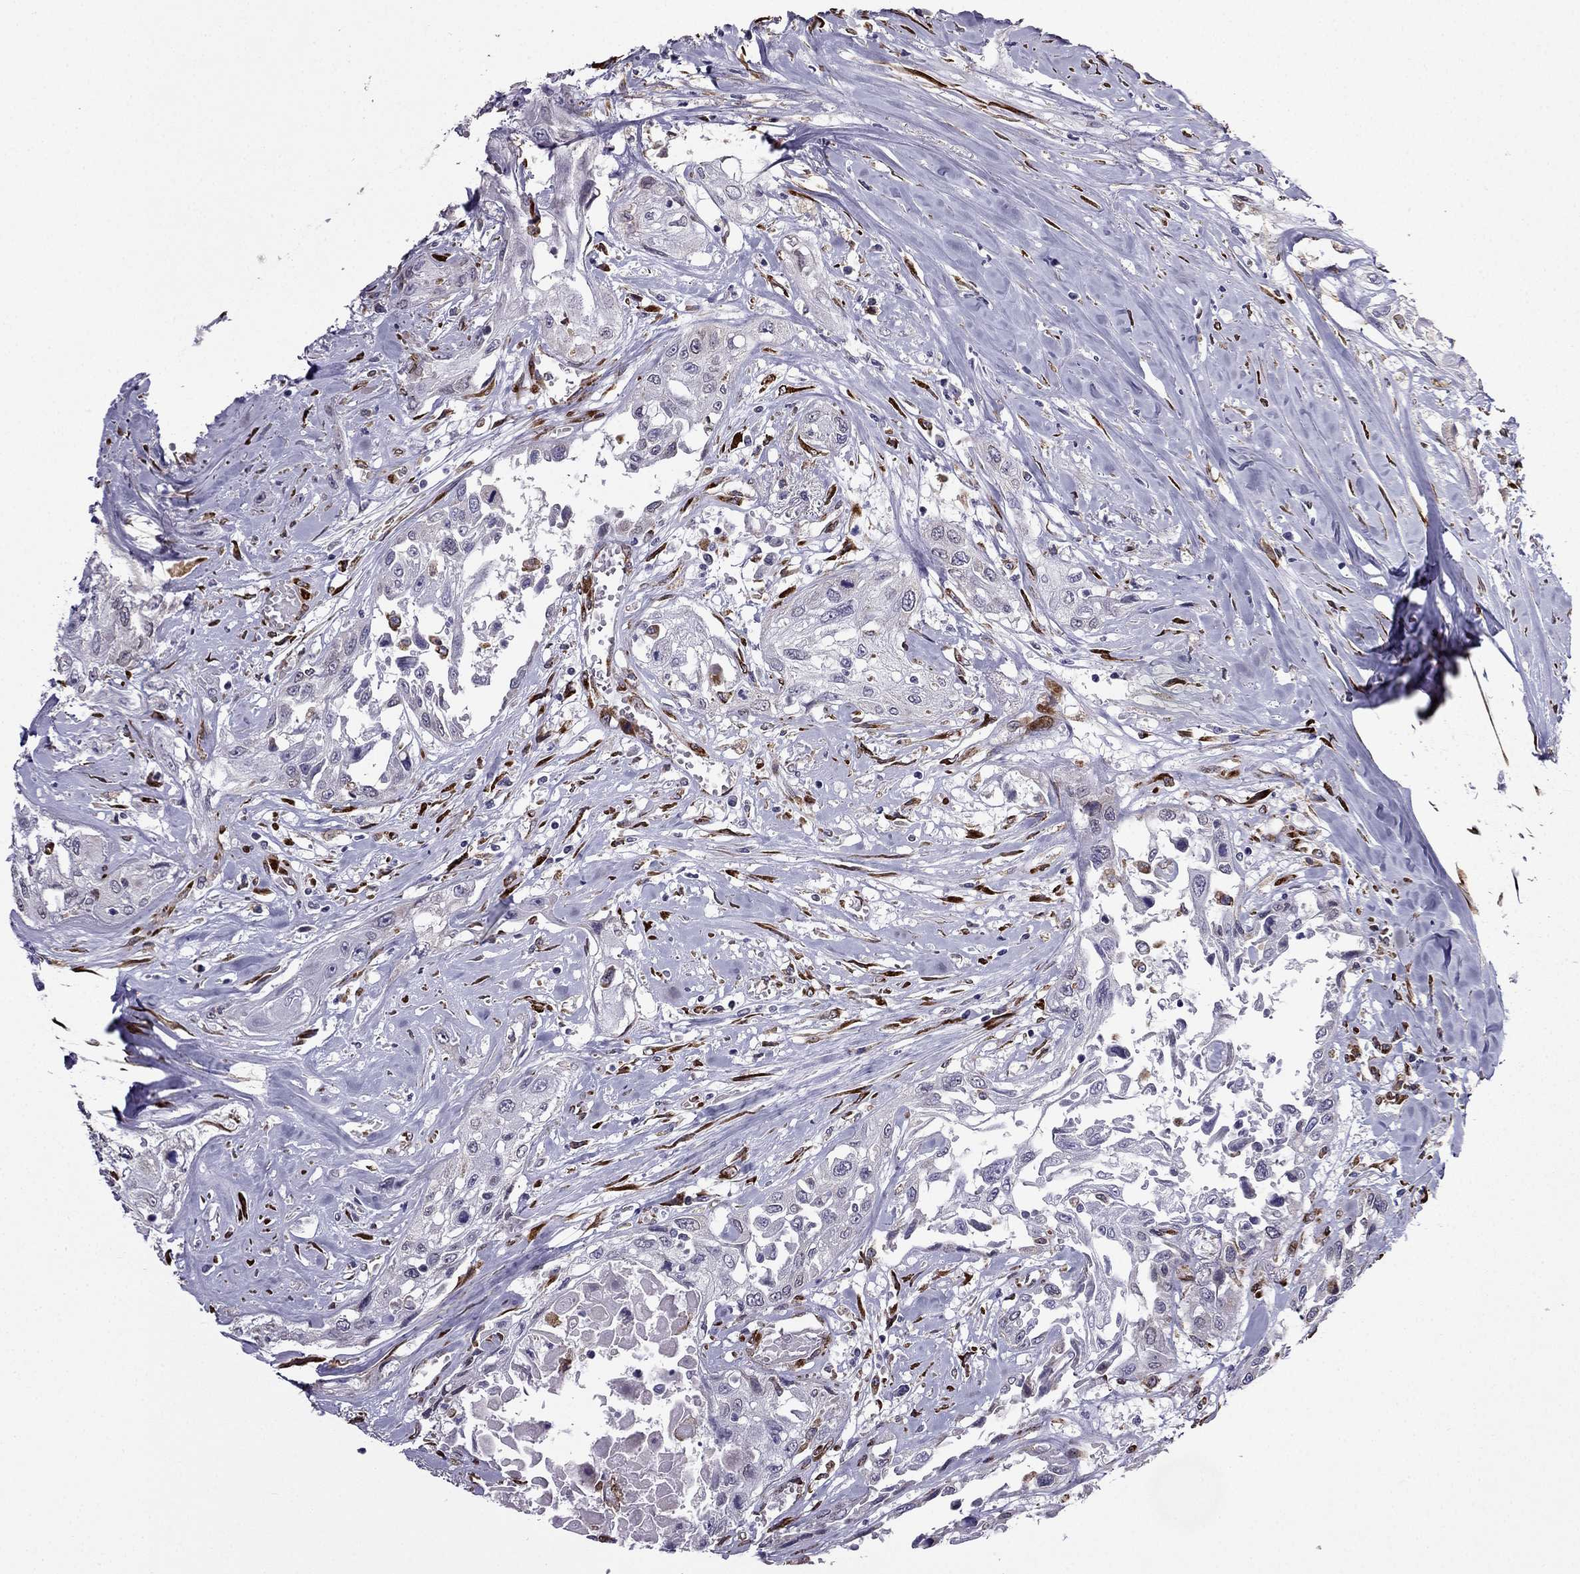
{"staining": {"intensity": "negative", "quantity": "none", "location": "none"}, "tissue": "head and neck cancer", "cell_type": "Tumor cells", "image_type": "cancer", "snomed": [{"axis": "morphology", "description": "Normal tissue, NOS"}, {"axis": "morphology", "description": "Squamous cell carcinoma, NOS"}, {"axis": "topography", "description": "Oral tissue"}, {"axis": "topography", "description": "Peripheral nerve tissue"}, {"axis": "topography", "description": "Head-Neck"}], "caption": "A photomicrograph of human head and neck squamous cell carcinoma is negative for staining in tumor cells. (Immunohistochemistry (ihc), brightfield microscopy, high magnification).", "gene": "IKBIP", "patient": {"sex": "female", "age": 59}}